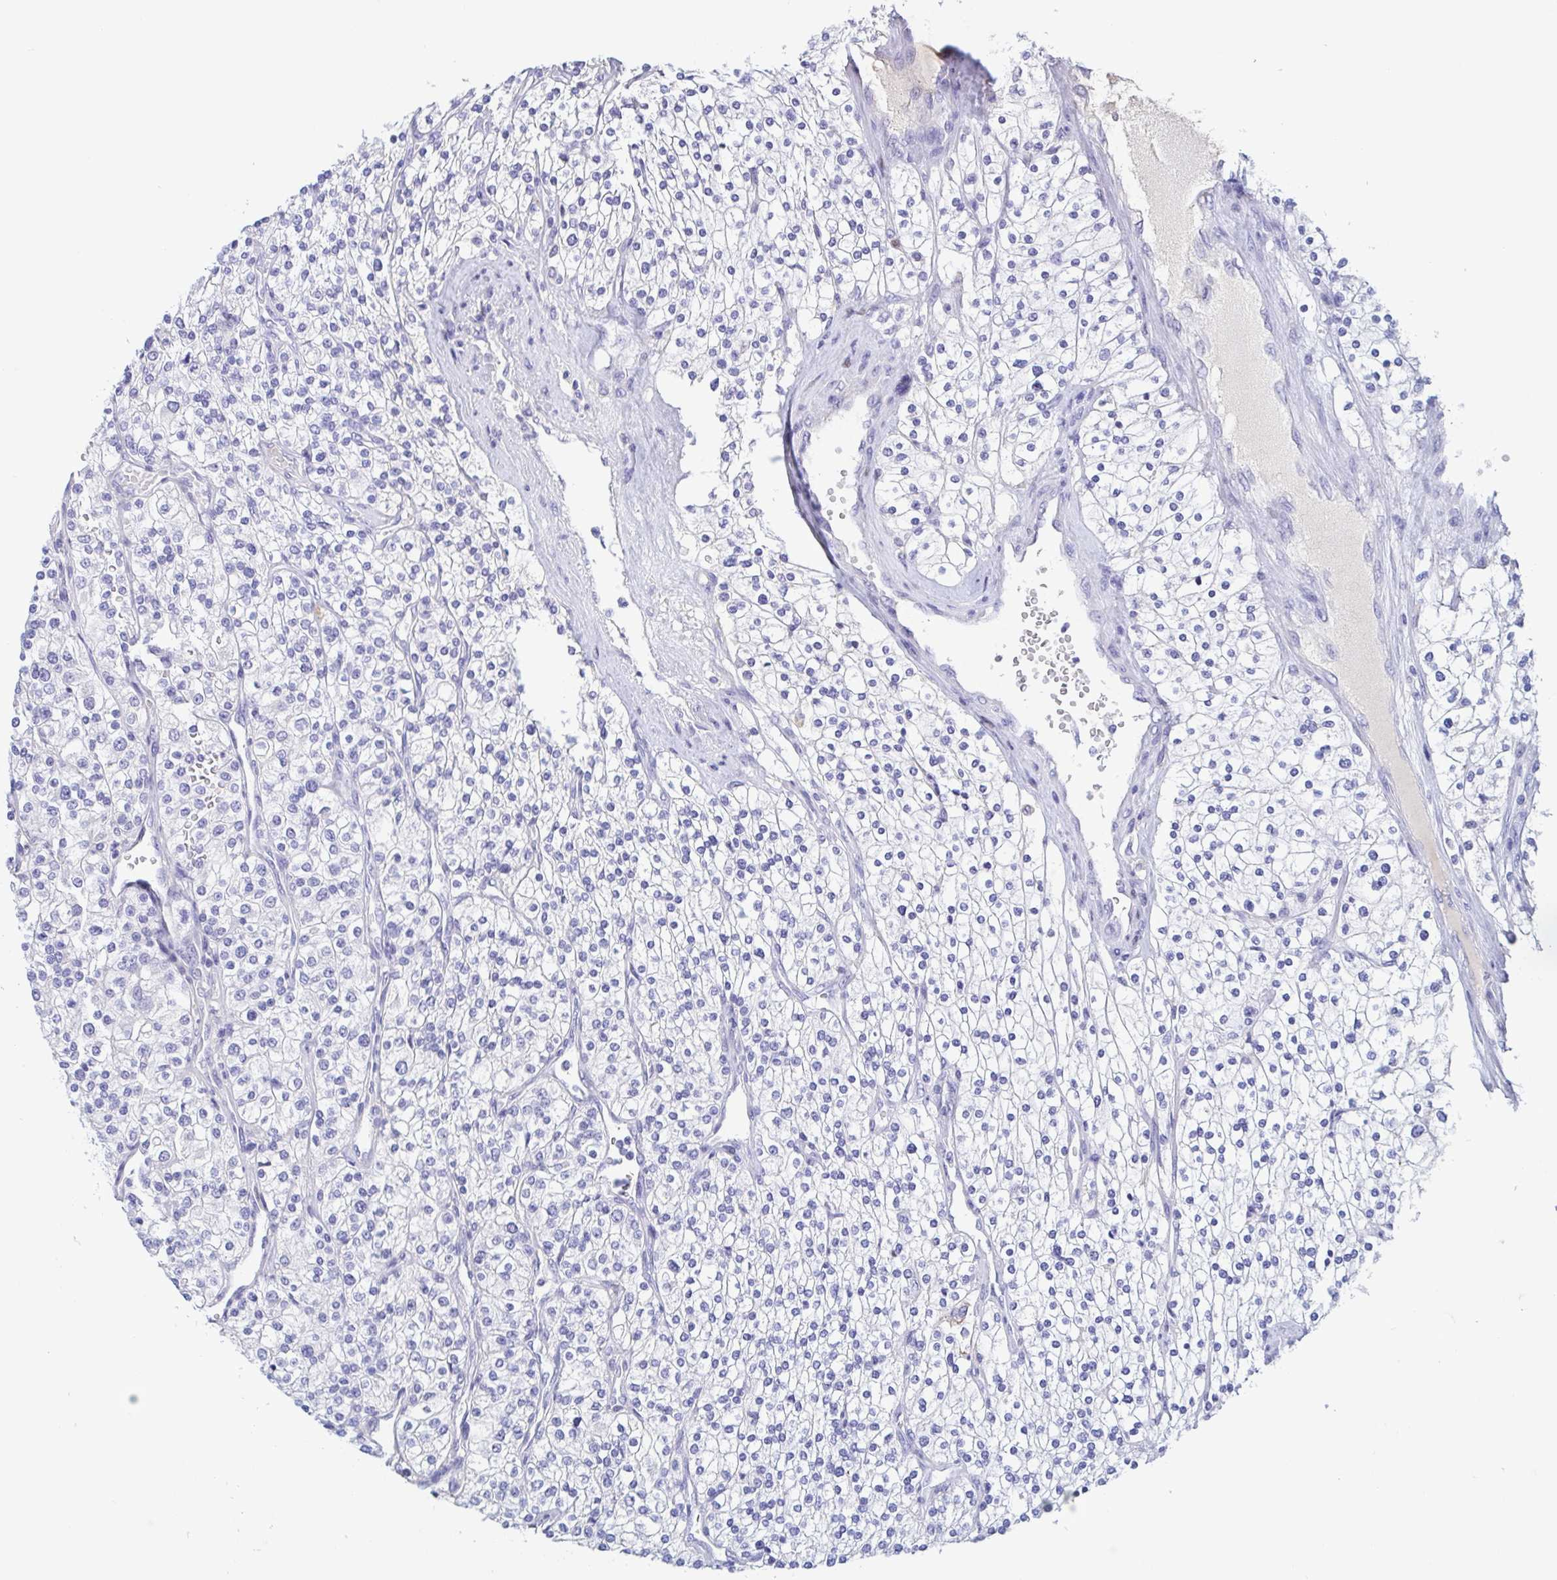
{"staining": {"intensity": "negative", "quantity": "none", "location": "none"}, "tissue": "renal cancer", "cell_type": "Tumor cells", "image_type": "cancer", "snomed": [{"axis": "morphology", "description": "Adenocarcinoma, NOS"}, {"axis": "topography", "description": "Kidney"}], "caption": "High power microscopy photomicrograph of an IHC photomicrograph of renal cancer, revealing no significant staining in tumor cells.", "gene": "TREH", "patient": {"sex": "male", "age": 80}}